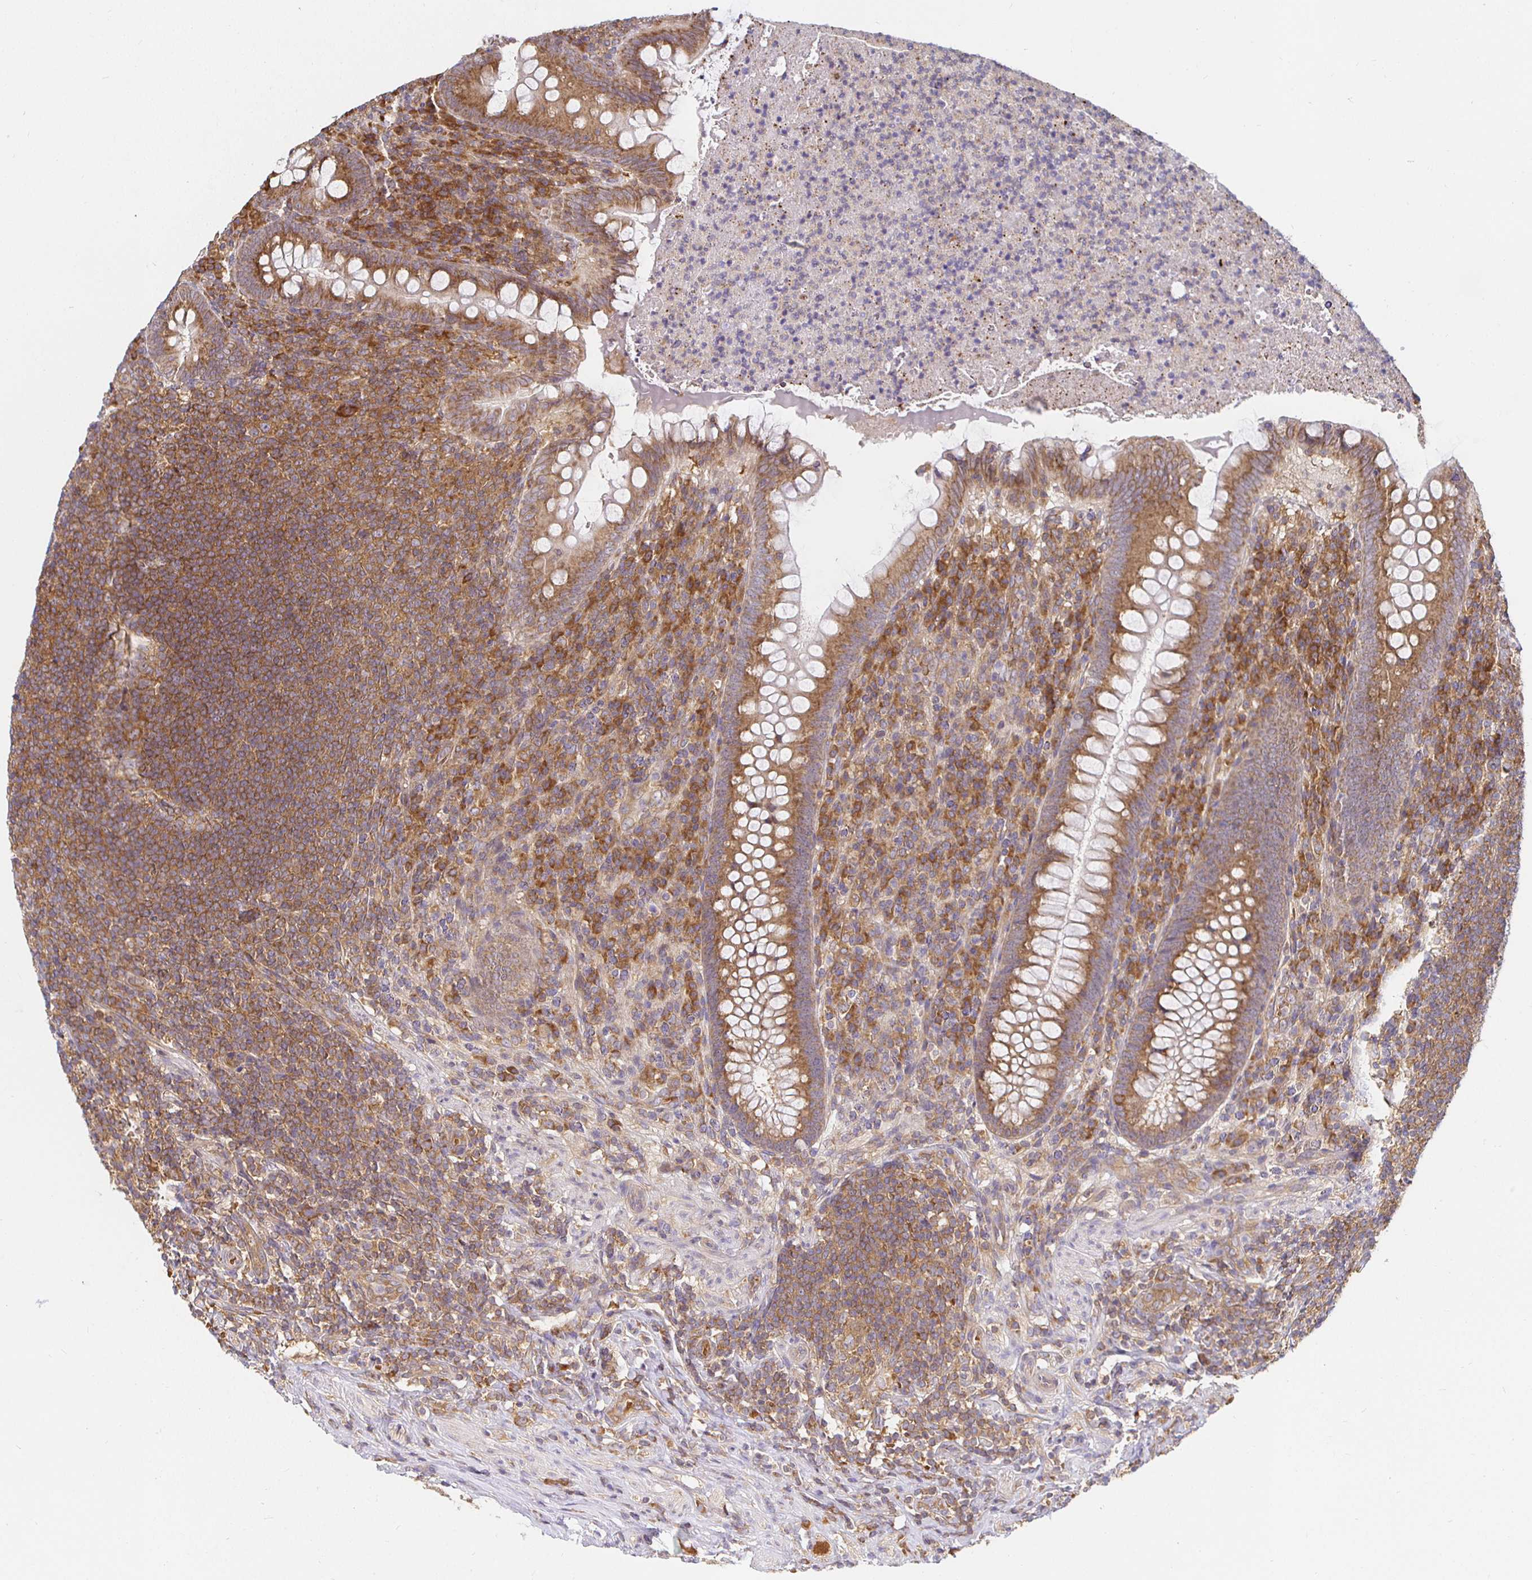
{"staining": {"intensity": "moderate", "quantity": ">75%", "location": "cytoplasmic/membranous"}, "tissue": "appendix", "cell_type": "Glandular cells", "image_type": "normal", "snomed": [{"axis": "morphology", "description": "Normal tissue, NOS"}, {"axis": "topography", "description": "Appendix"}], "caption": "About >75% of glandular cells in normal appendix exhibit moderate cytoplasmic/membranous protein staining as visualized by brown immunohistochemical staining.", "gene": "IRAK1", "patient": {"sex": "male", "age": 47}}